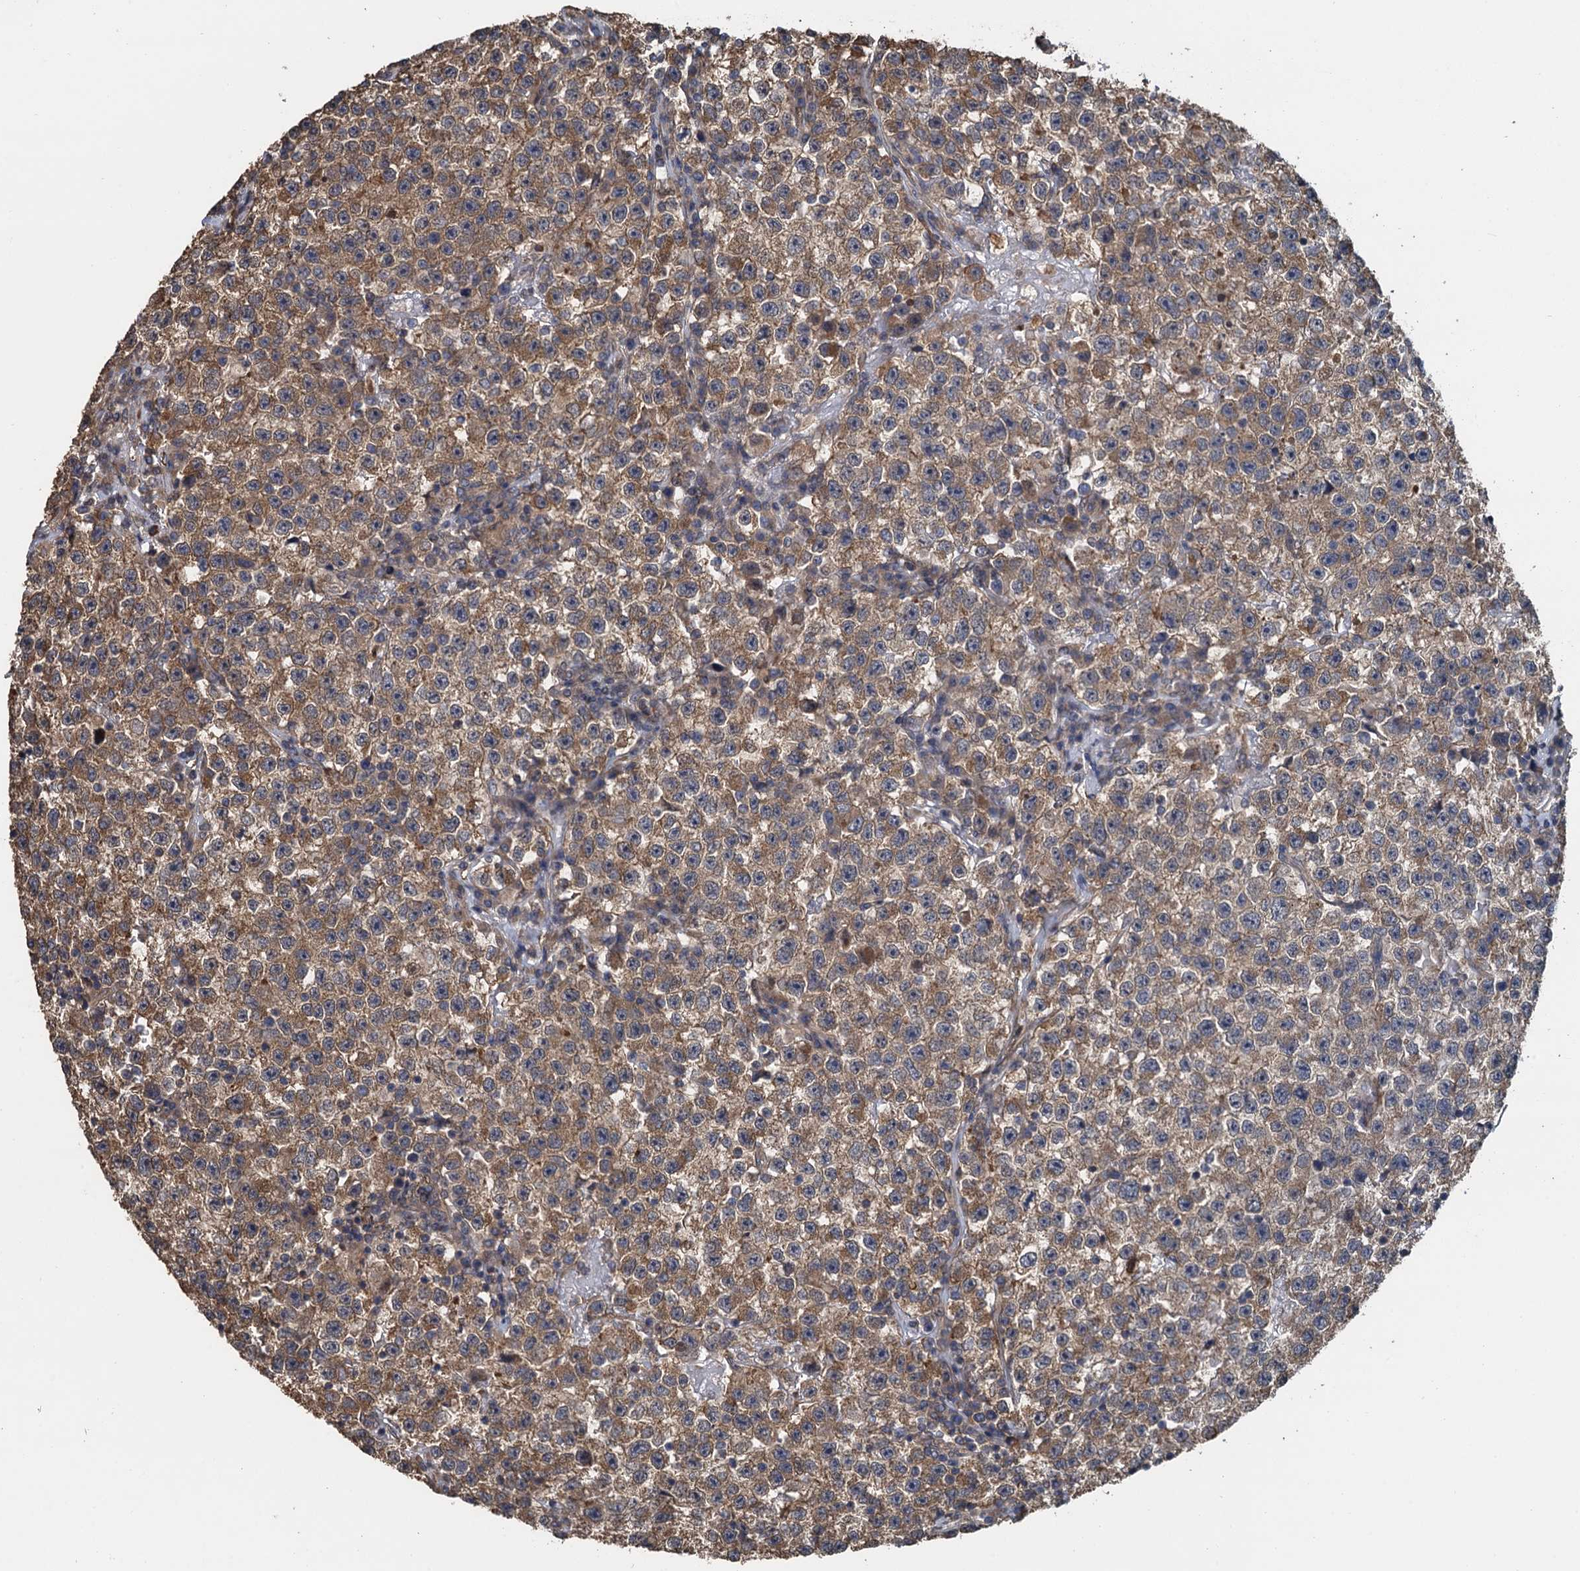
{"staining": {"intensity": "moderate", "quantity": ">75%", "location": "cytoplasmic/membranous"}, "tissue": "testis cancer", "cell_type": "Tumor cells", "image_type": "cancer", "snomed": [{"axis": "morphology", "description": "Seminoma, NOS"}, {"axis": "topography", "description": "Testis"}], "caption": "IHC of testis cancer exhibits medium levels of moderate cytoplasmic/membranous positivity in about >75% of tumor cells. Using DAB (brown) and hematoxylin (blue) stains, captured at high magnification using brightfield microscopy.", "gene": "MEAK7", "patient": {"sex": "male", "age": 22}}